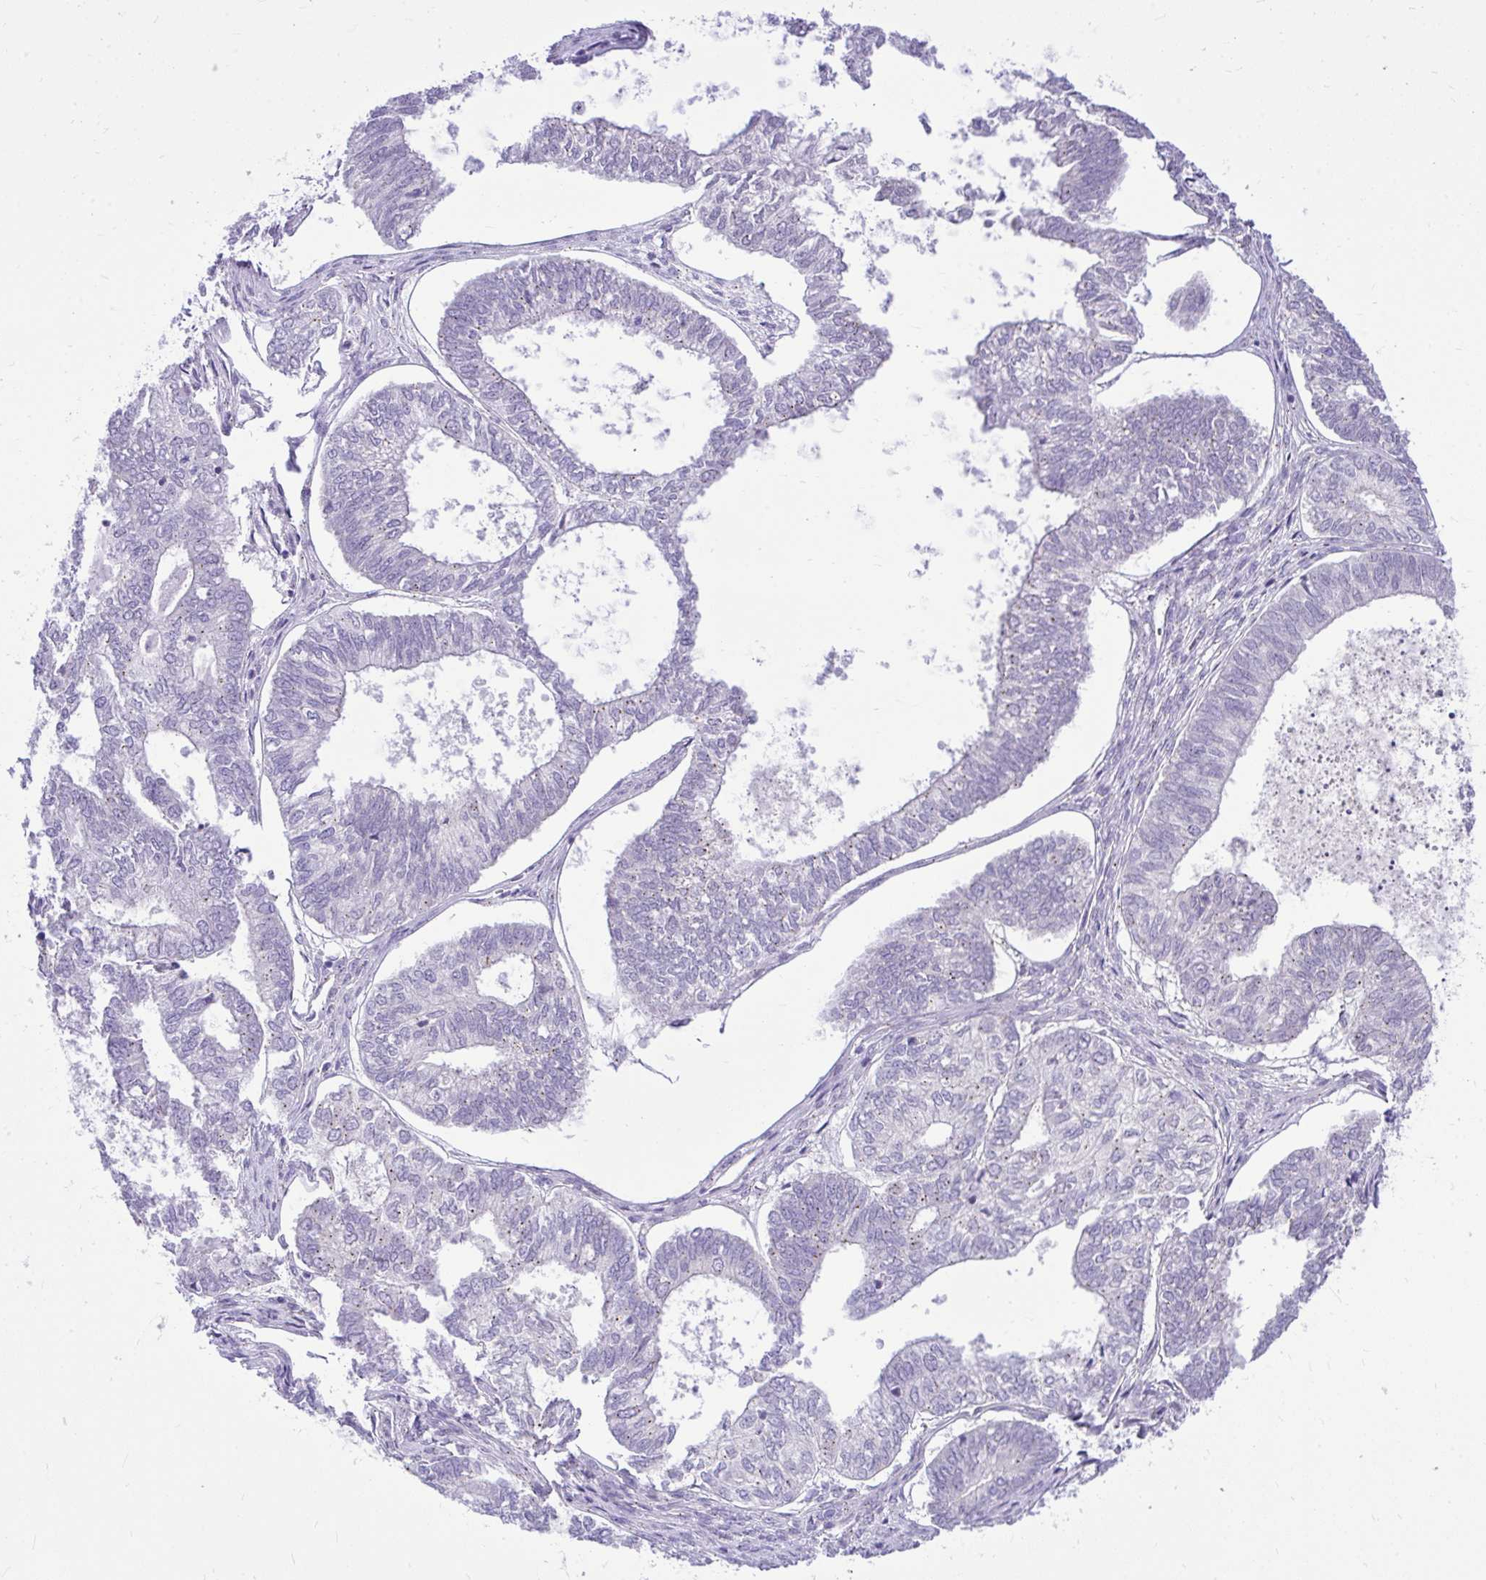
{"staining": {"intensity": "weak", "quantity": "25%-75%", "location": "cytoplasmic/membranous"}, "tissue": "ovarian cancer", "cell_type": "Tumor cells", "image_type": "cancer", "snomed": [{"axis": "morphology", "description": "Carcinoma, endometroid"}, {"axis": "topography", "description": "Ovary"}], "caption": "Ovarian endometroid carcinoma stained with a protein marker shows weak staining in tumor cells.", "gene": "CEACAM18", "patient": {"sex": "female", "age": 64}}